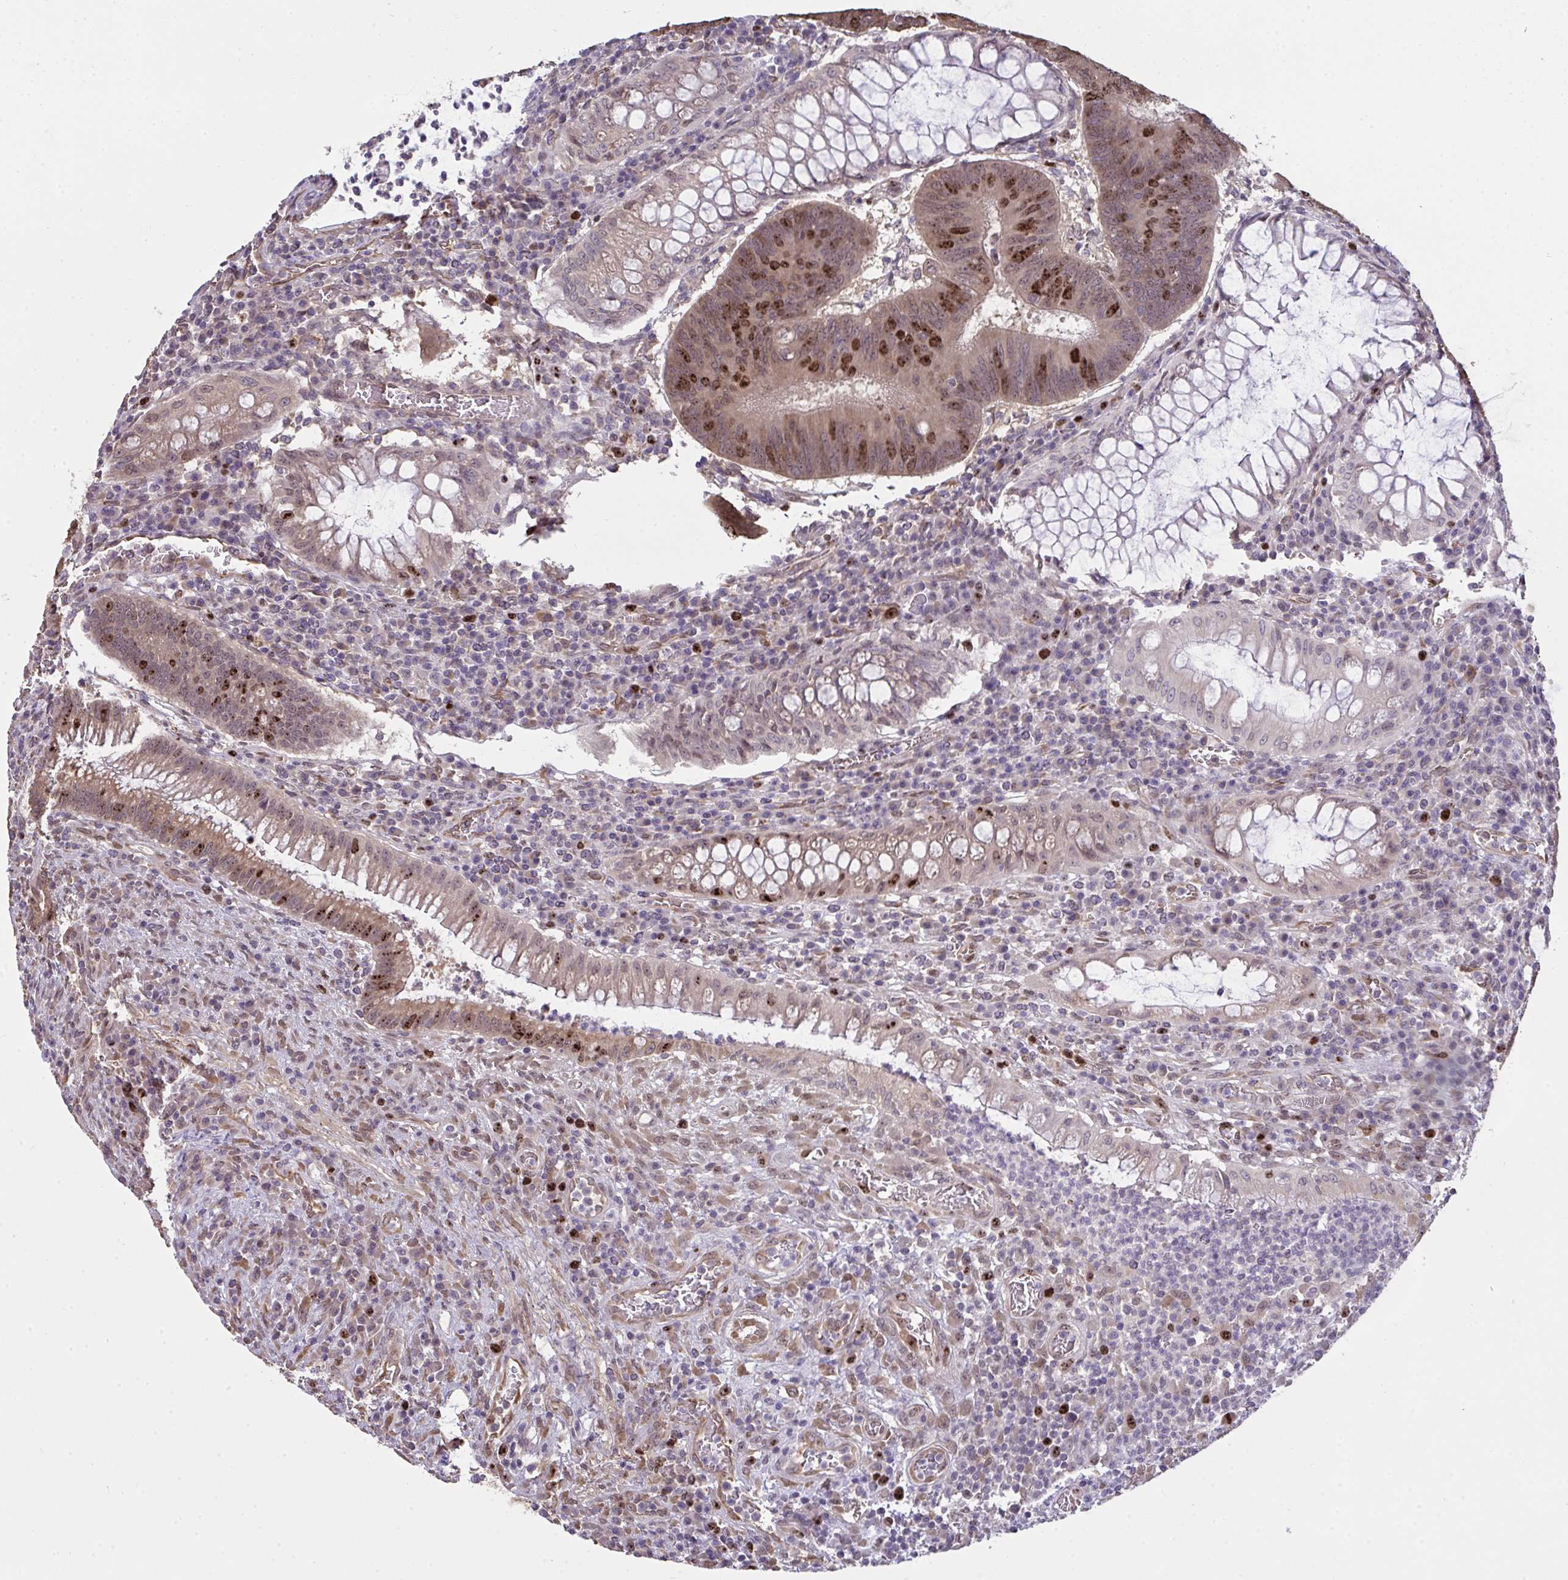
{"staining": {"intensity": "moderate", "quantity": ">75%", "location": "cytoplasmic/membranous,nuclear"}, "tissue": "colorectal cancer", "cell_type": "Tumor cells", "image_type": "cancer", "snomed": [{"axis": "morphology", "description": "Adenocarcinoma, NOS"}, {"axis": "topography", "description": "Colon"}], "caption": "Colorectal cancer (adenocarcinoma) tissue shows moderate cytoplasmic/membranous and nuclear expression in approximately >75% of tumor cells, visualized by immunohistochemistry.", "gene": "SETD7", "patient": {"sex": "male", "age": 67}}